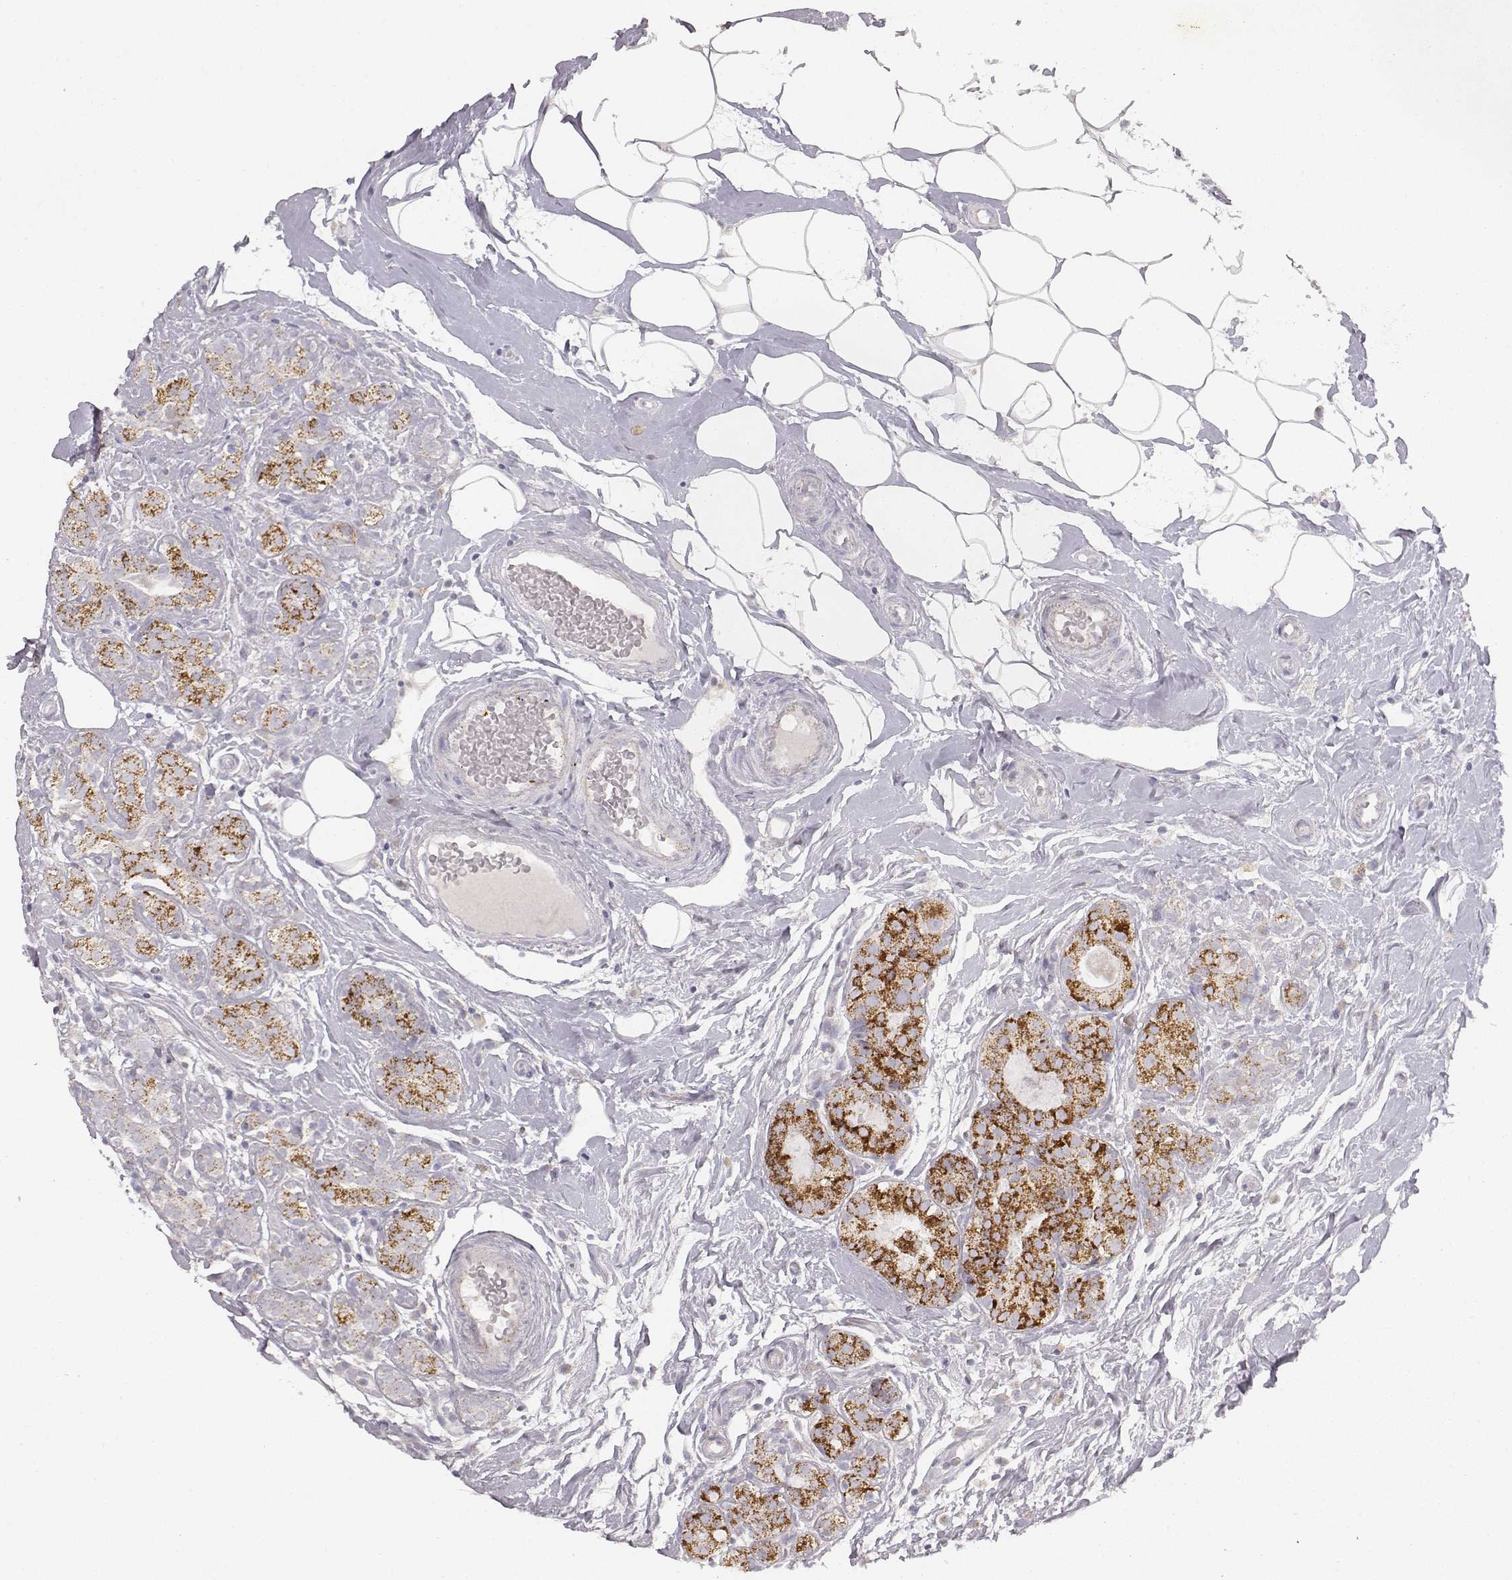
{"staining": {"intensity": "strong", "quantity": ">75%", "location": "cytoplasmic/membranous"}, "tissue": "breast cancer", "cell_type": "Tumor cells", "image_type": "cancer", "snomed": [{"axis": "morphology", "description": "Normal tissue, NOS"}, {"axis": "morphology", "description": "Duct carcinoma"}, {"axis": "topography", "description": "Breast"}], "caption": "Protein expression analysis of breast cancer shows strong cytoplasmic/membranous staining in approximately >75% of tumor cells.", "gene": "ABCD3", "patient": {"sex": "female", "age": 43}}